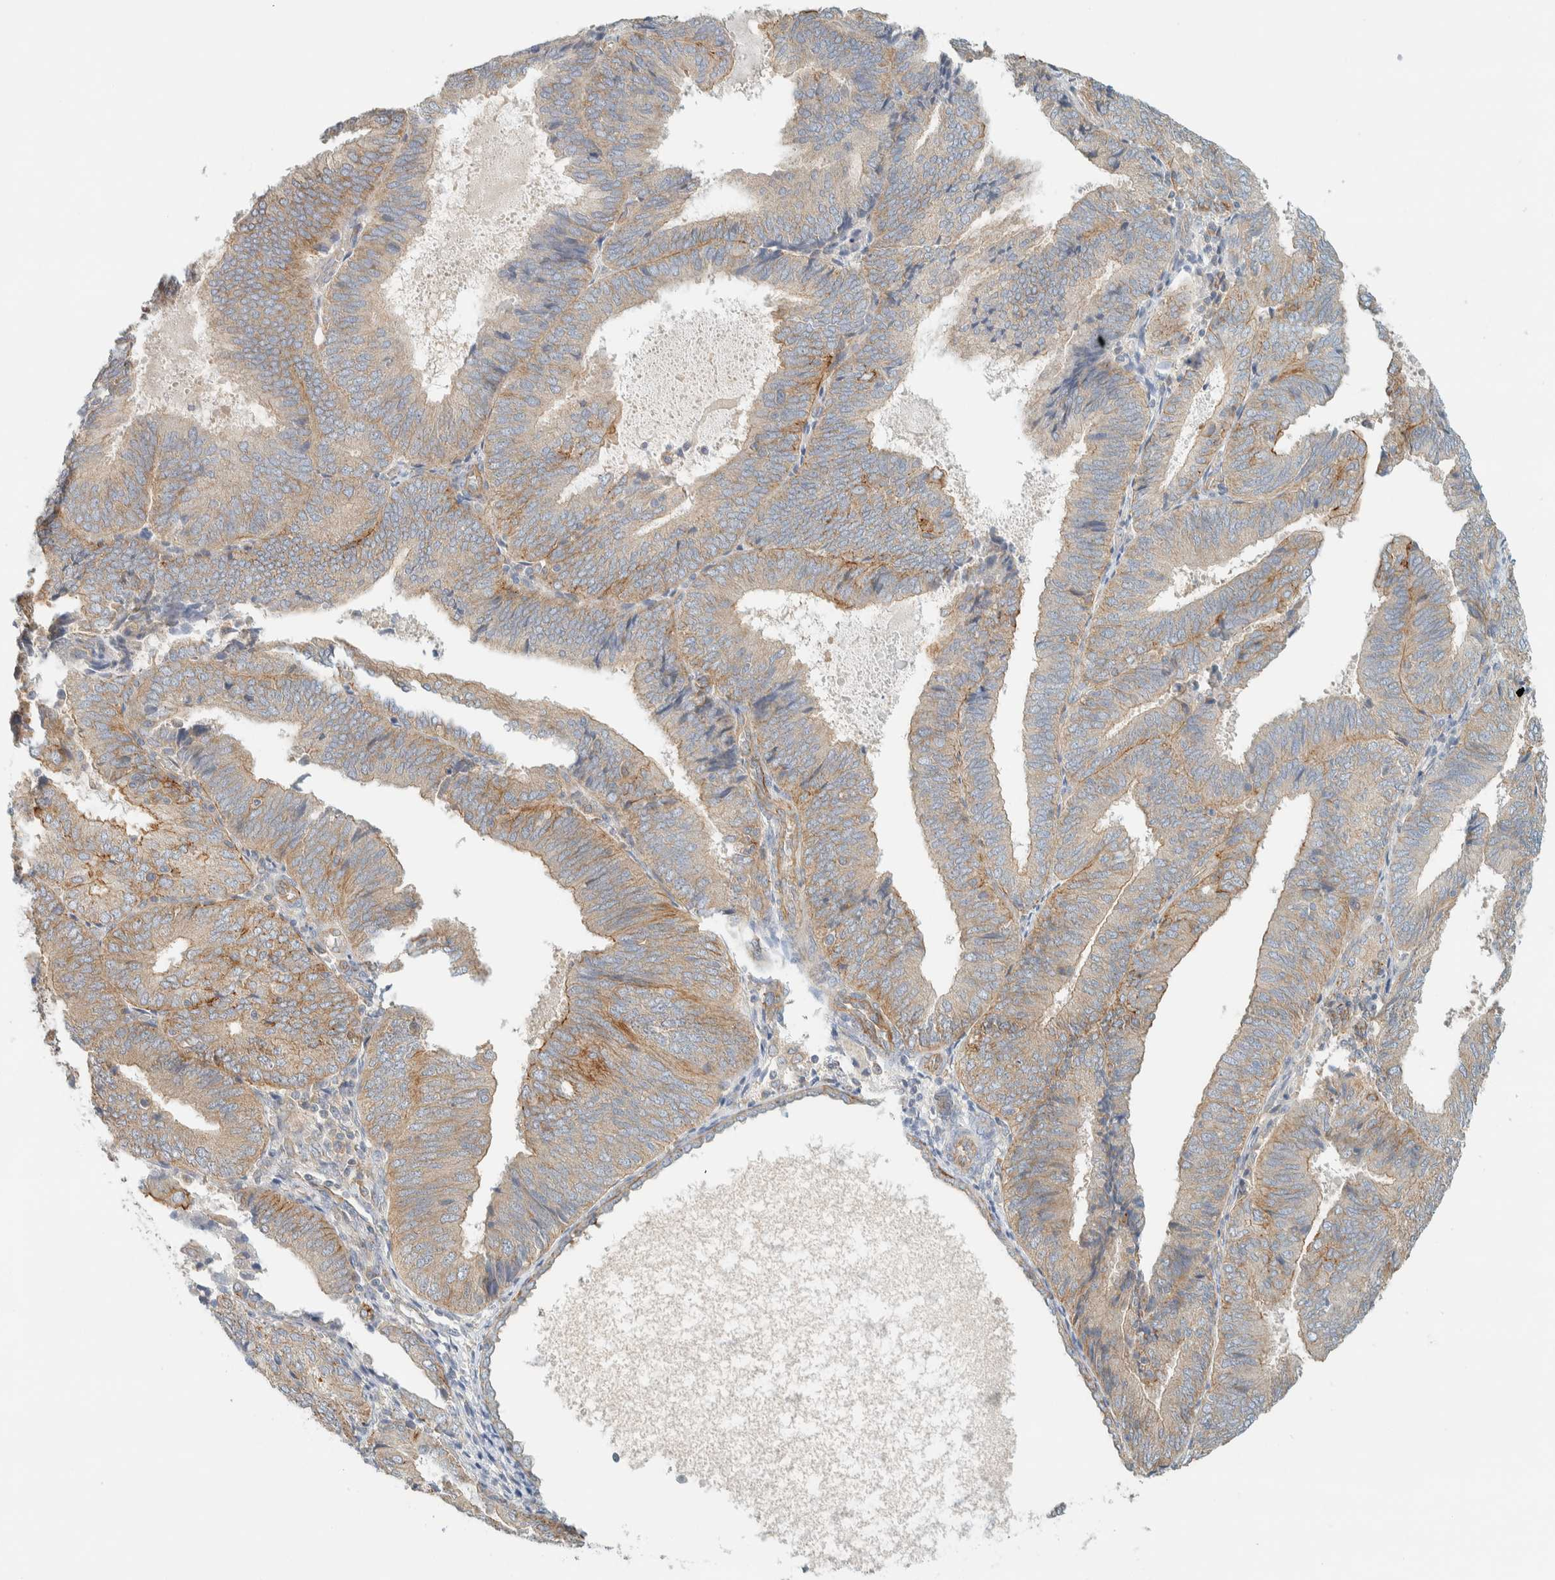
{"staining": {"intensity": "weak", "quantity": ">75%", "location": "cytoplasmic/membranous"}, "tissue": "endometrial cancer", "cell_type": "Tumor cells", "image_type": "cancer", "snomed": [{"axis": "morphology", "description": "Adenocarcinoma, NOS"}, {"axis": "topography", "description": "Endometrium"}], "caption": "A high-resolution image shows immunohistochemistry staining of endometrial cancer (adenocarcinoma), which reveals weak cytoplasmic/membranous staining in approximately >75% of tumor cells.", "gene": "LIMA1", "patient": {"sex": "female", "age": 81}}